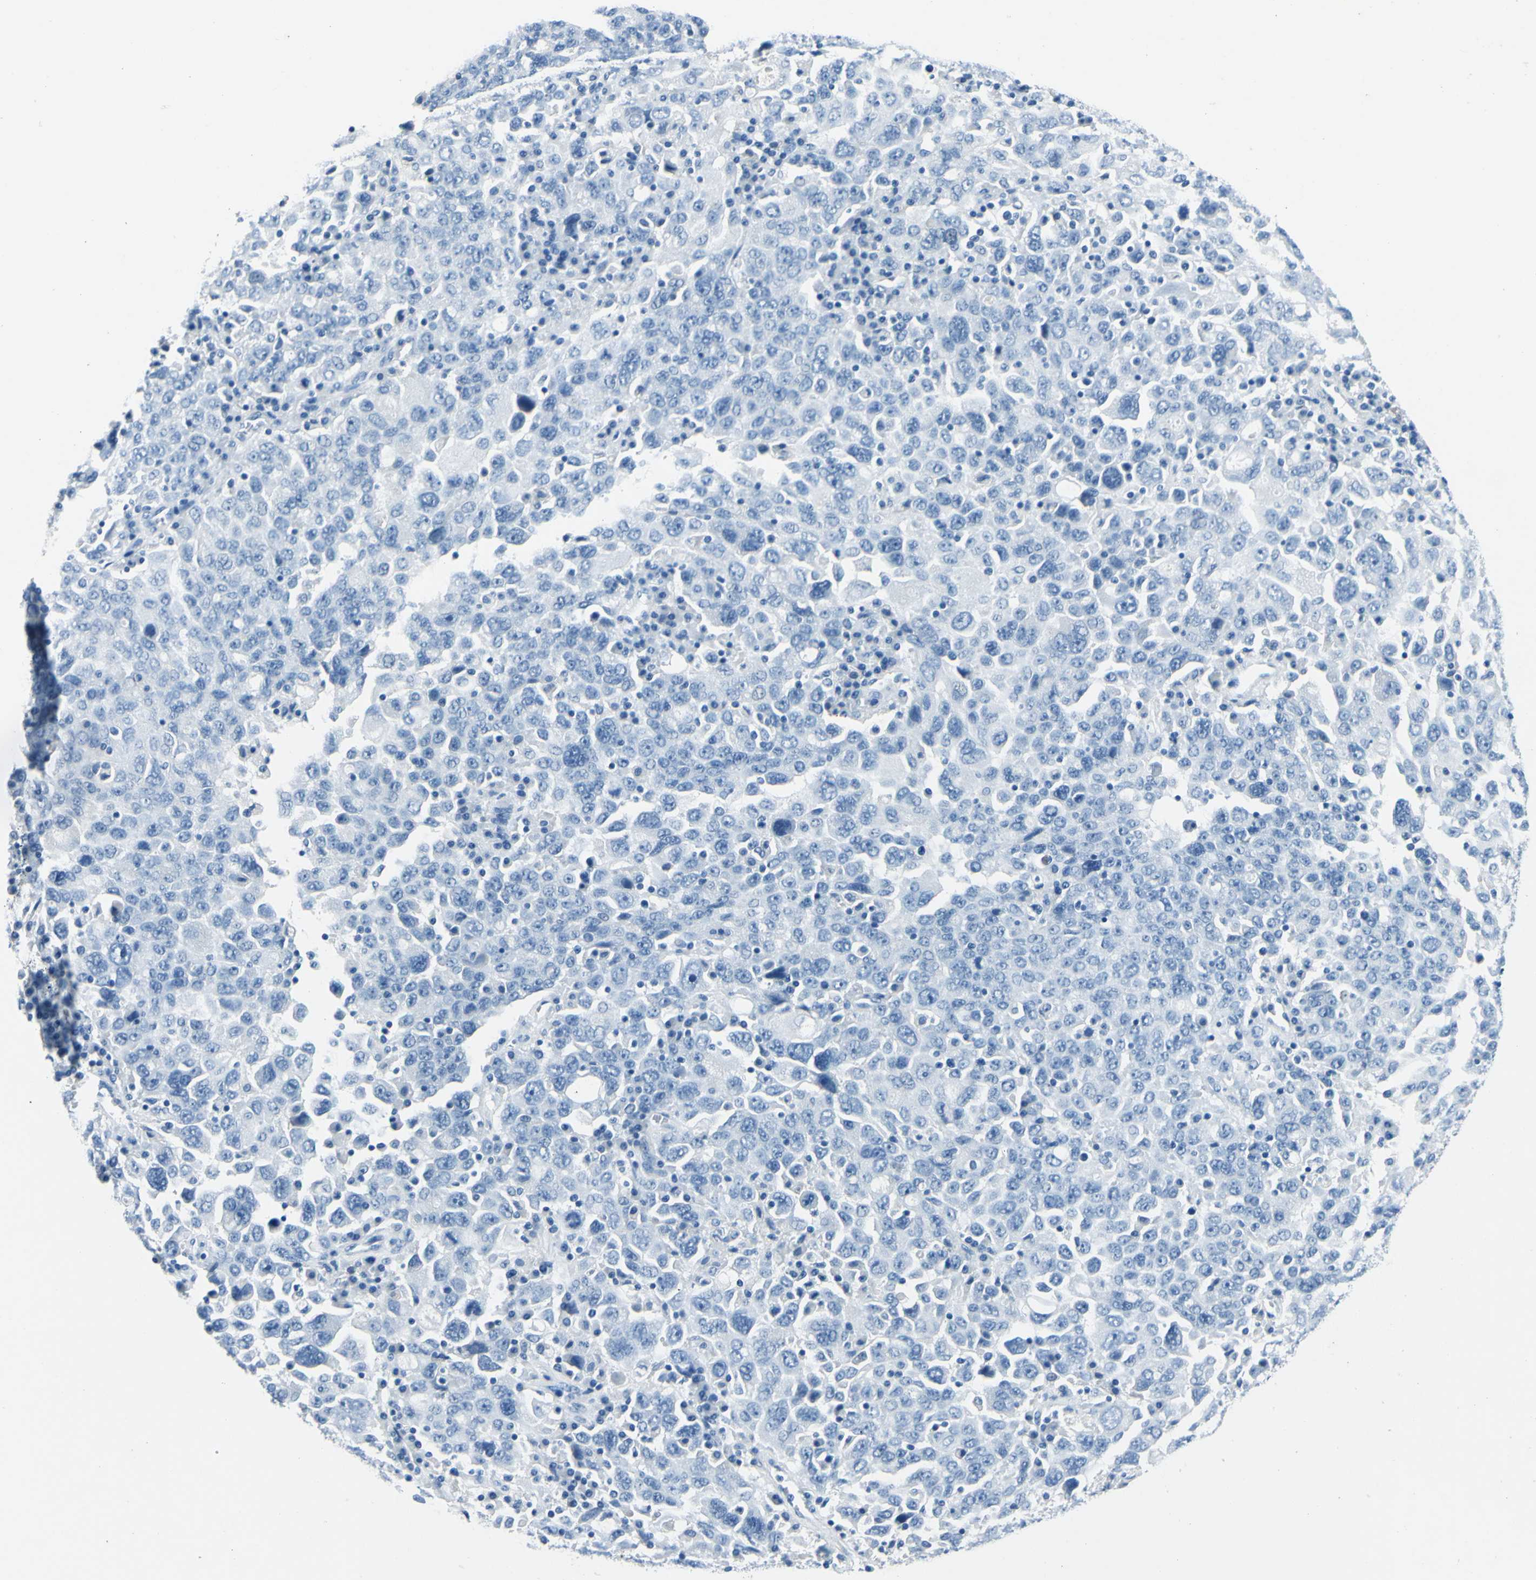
{"staining": {"intensity": "negative", "quantity": "none", "location": "none"}, "tissue": "ovarian cancer", "cell_type": "Tumor cells", "image_type": "cancer", "snomed": [{"axis": "morphology", "description": "Carcinoma, endometroid"}, {"axis": "topography", "description": "Ovary"}], "caption": "This photomicrograph is of ovarian cancer stained with immunohistochemistry to label a protein in brown with the nuclei are counter-stained blue. There is no staining in tumor cells.", "gene": "CDH15", "patient": {"sex": "female", "age": 62}}